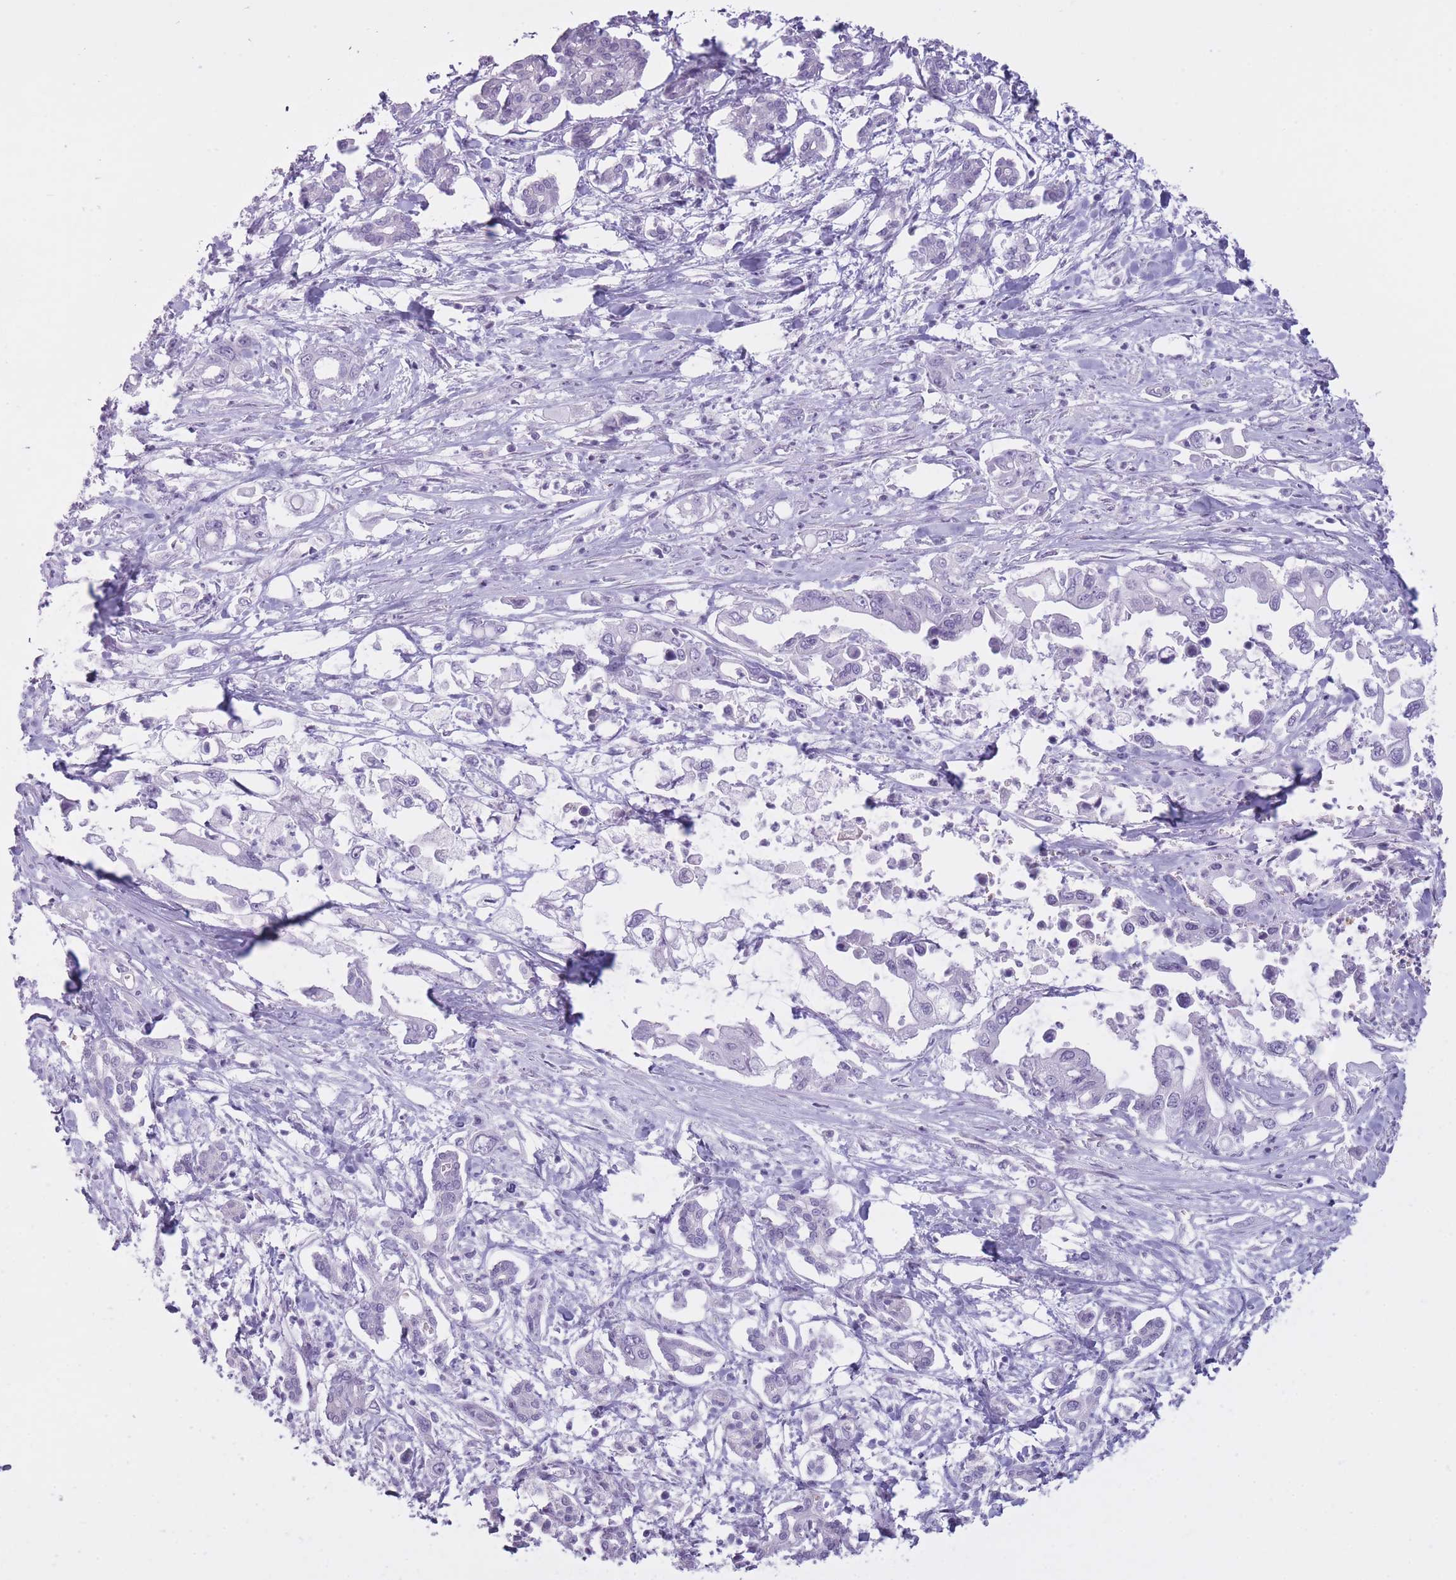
{"staining": {"intensity": "negative", "quantity": "none", "location": "none"}, "tissue": "pancreatic cancer", "cell_type": "Tumor cells", "image_type": "cancer", "snomed": [{"axis": "morphology", "description": "Adenocarcinoma, NOS"}, {"axis": "topography", "description": "Pancreas"}], "caption": "Immunohistochemistry (IHC) image of human adenocarcinoma (pancreatic) stained for a protein (brown), which reveals no staining in tumor cells.", "gene": "GOLGA6D", "patient": {"sex": "male", "age": 61}}